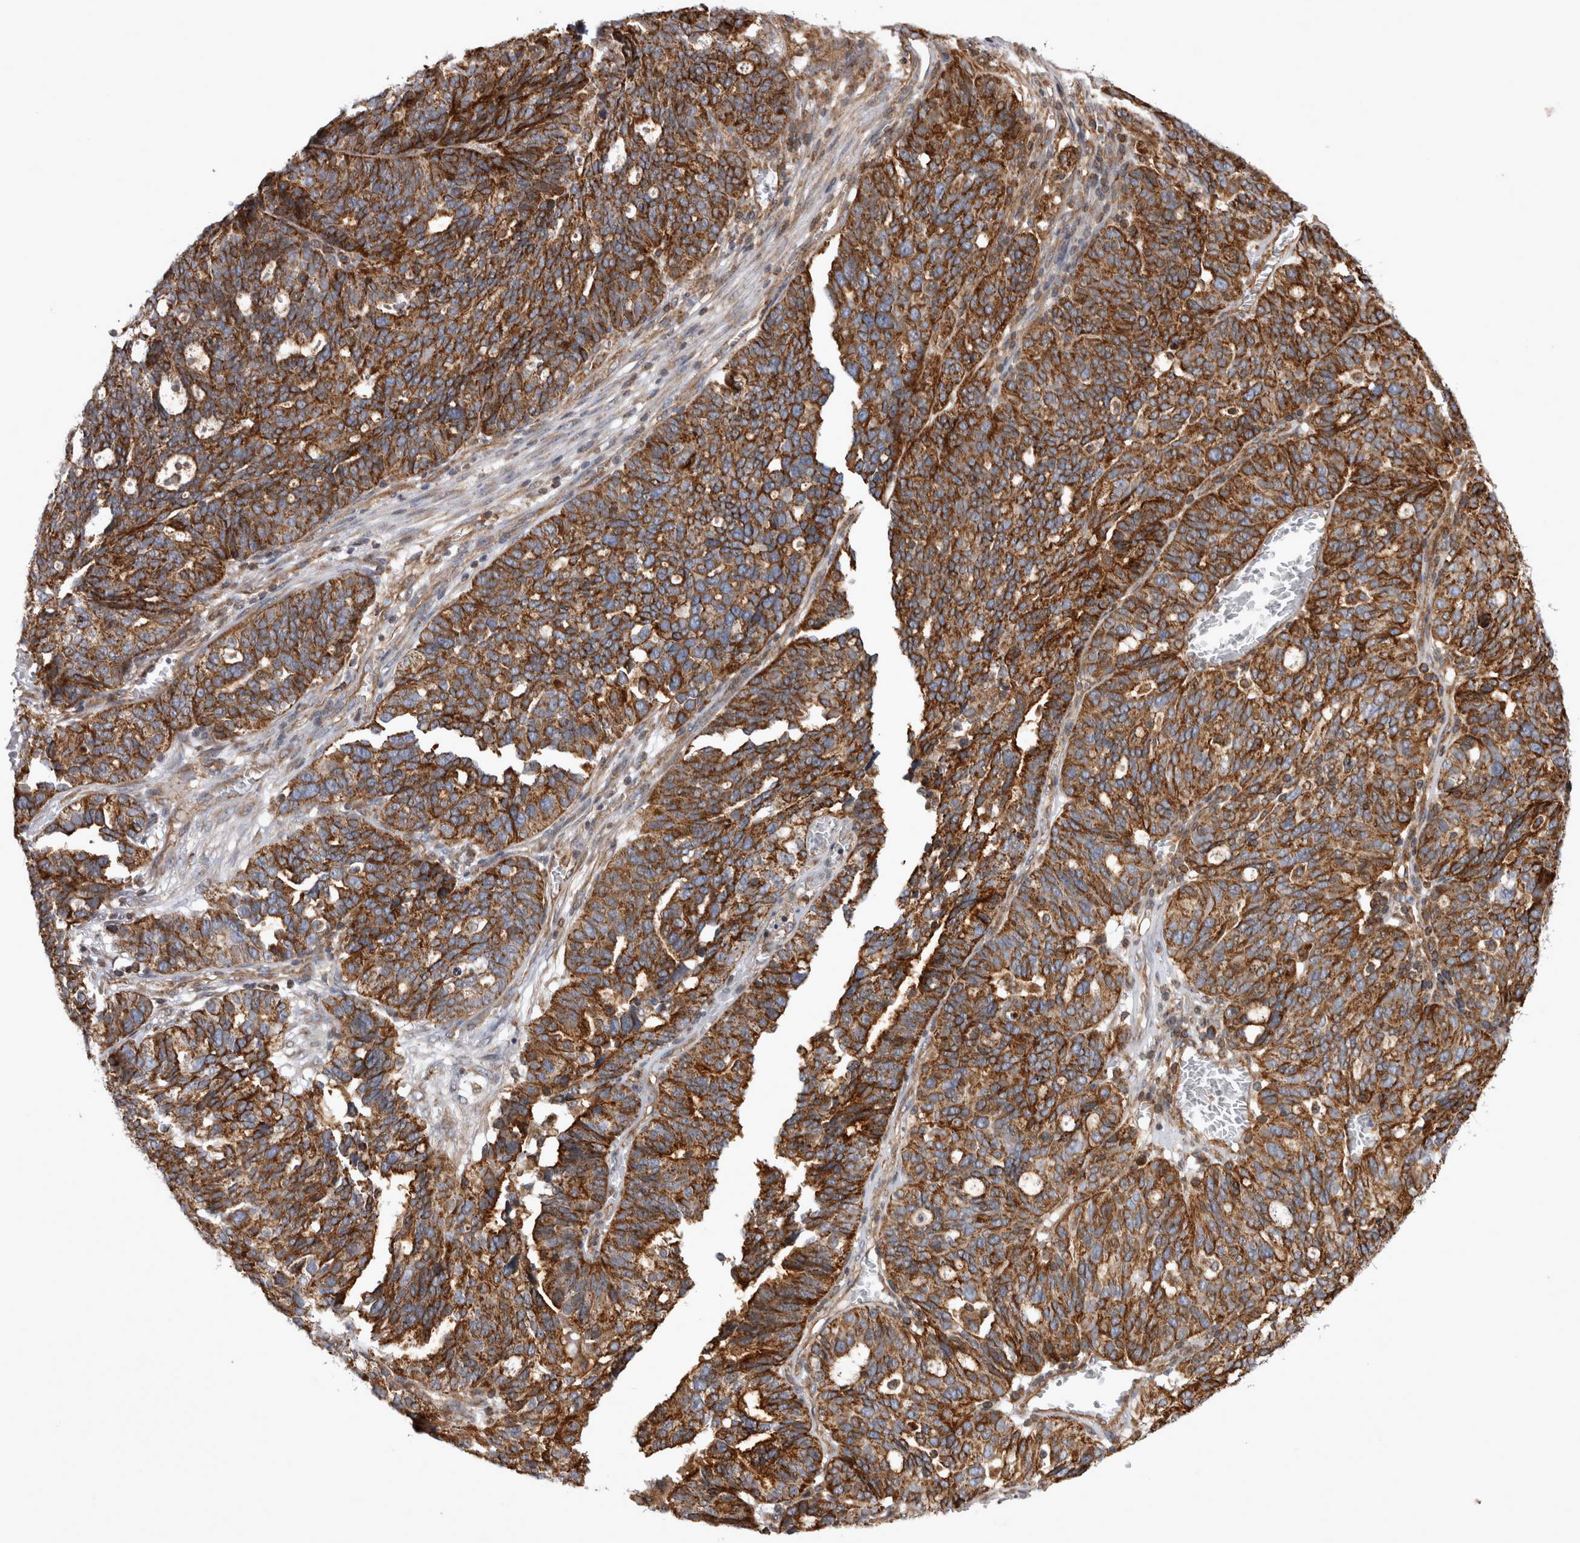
{"staining": {"intensity": "strong", "quantity": ">75%", "location": "cytoplasmic/membranous"}, "tissue": "ovarian cancer", "cell_type": "Tumor cells", "image_type": "cancer", "snomed": [{"axis": "morphology", "description": "Cystadenocarcinoma, serous, NOS"}, {"axis": "topography", "description": "Ovary"}], "caption": "Protein staining of ovarian cancer tissue reveals strong cytoplasmic/membranous positivity in approximately >75% of tumor cells. The protein of interest is shown in brown color, while the nuclei are stained blue.", "gene": "TSPOAP1", "patient": {"sex": "female", "age": 59}}